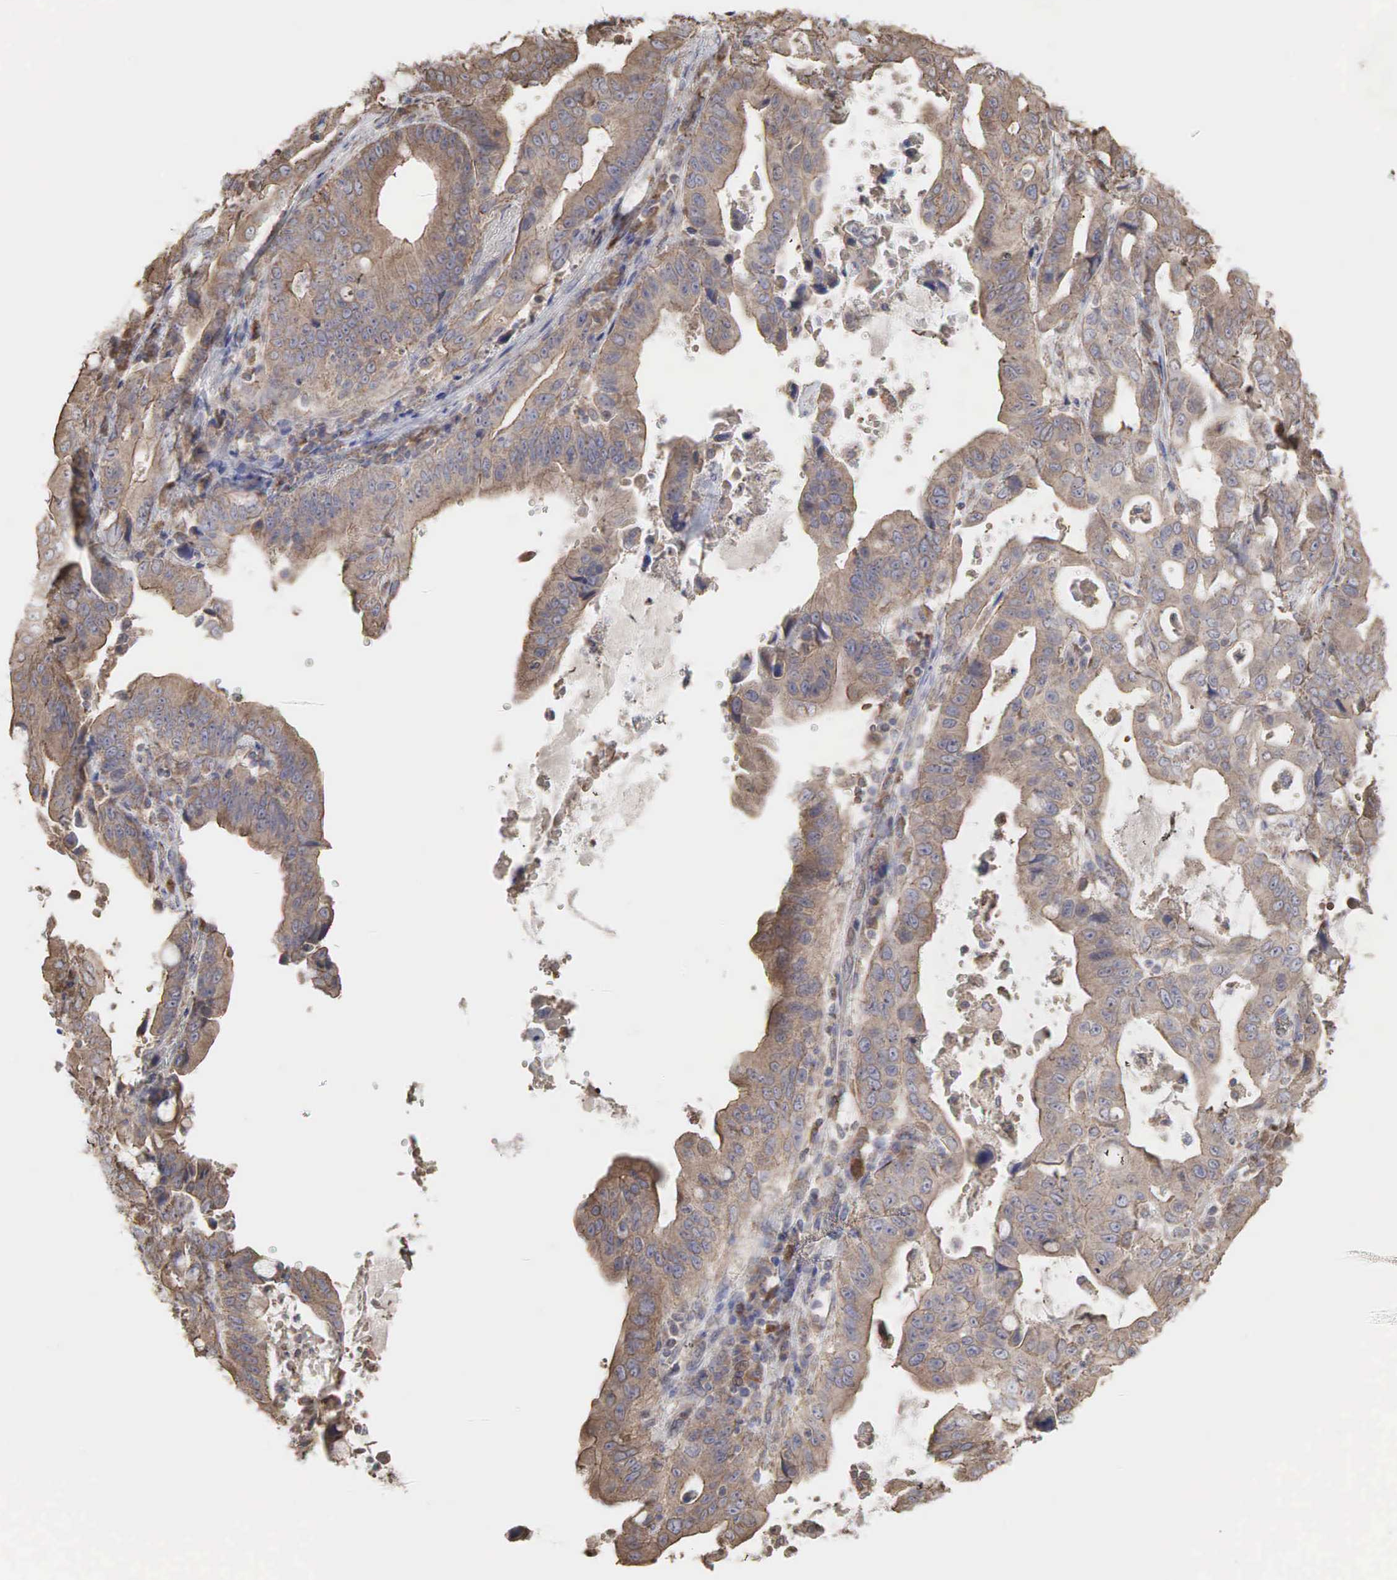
{"staining": {"intensity": "weak", "quantity": "25%-75%", "location": "cytoplasmic/membranous"}, "tissue": "stomach cancer", "cell_type": "Tumor cells", "image_type": "cancer", "snomed": [{"axis": "morphology", "description": "Adenocarcinoma, NOS"}, {"axis": "topography", "description": "Stomach, upper"}], "caption": "Immunohistochemical staining of stomach cancer (adenocarcinoma) exhibits weak cytoplasmic/membranous protein staining in approximately 25%-75% of tumor cells.", "gene": "PABPC5", "patient": {"sex": "male", "age": 63}}